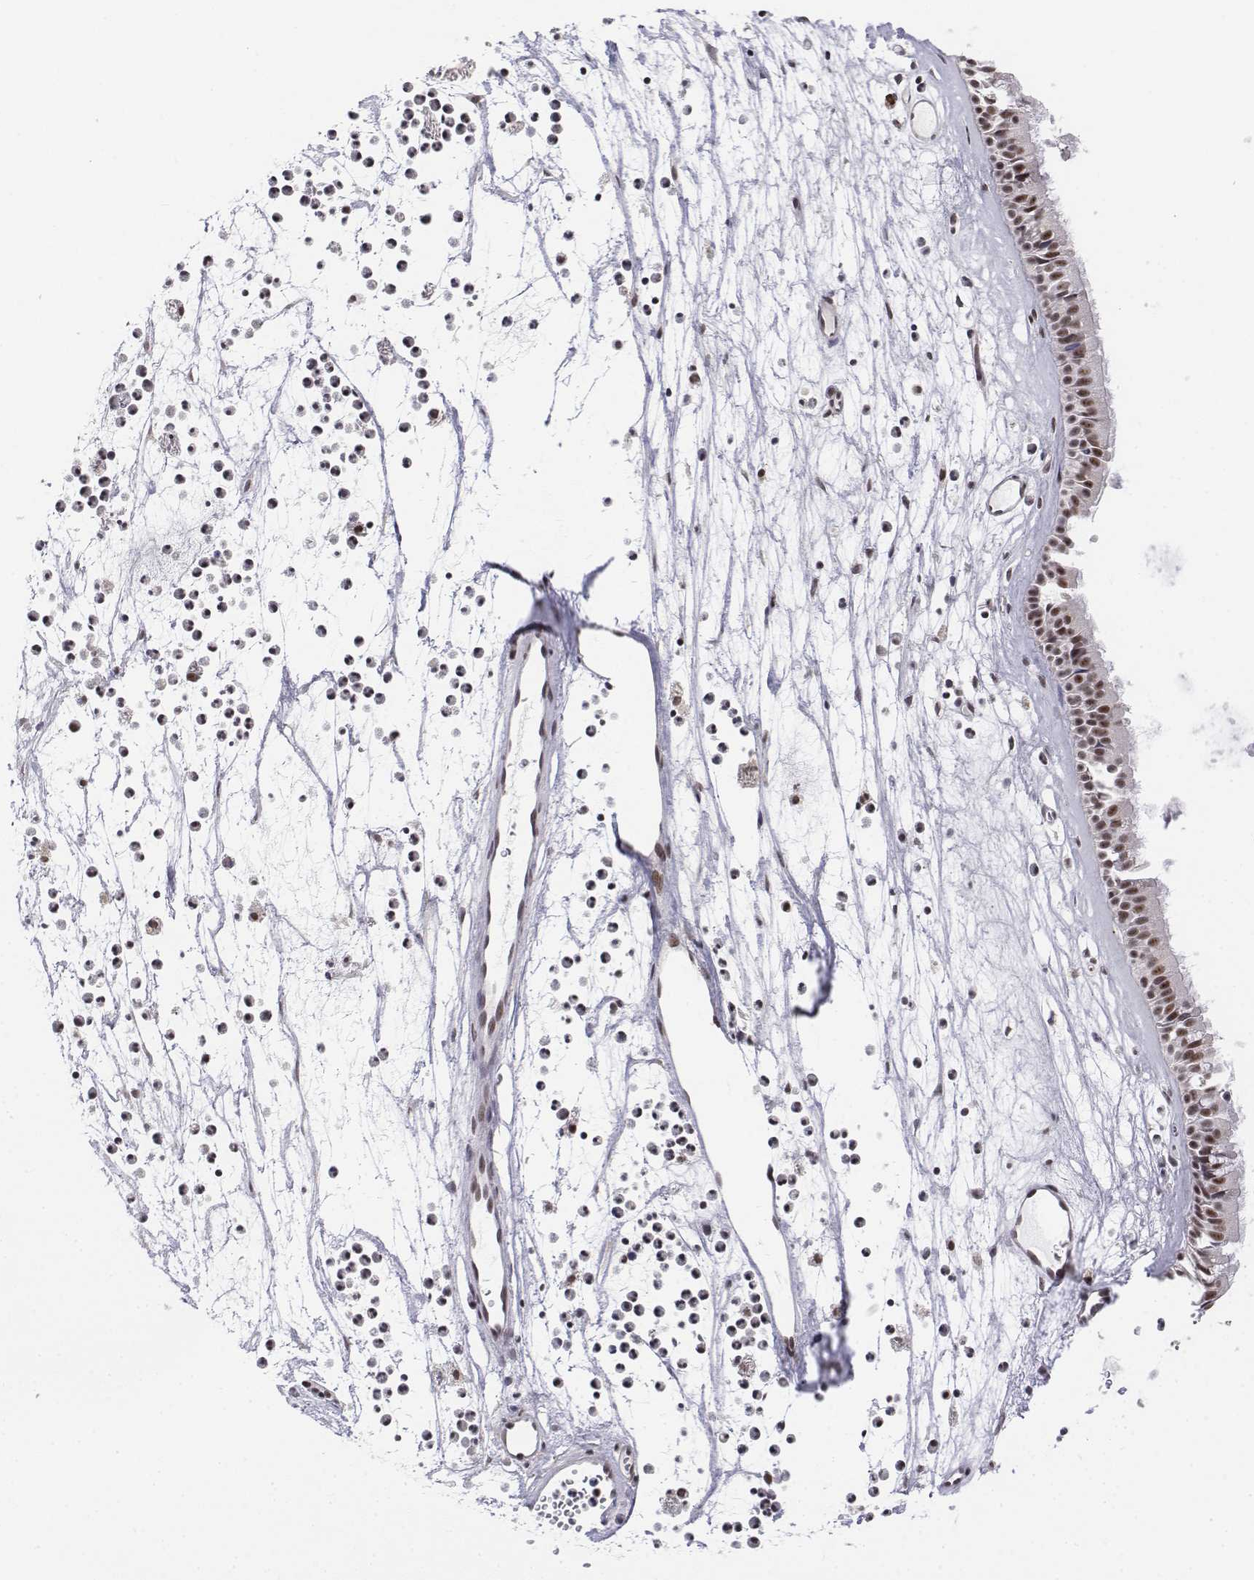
{"staining": {"intensity": "strong", "quantity": ">75%", "location": "nuclear"}, "tissue": "nasopharynx", "cell_type": "Respiratory epithelial cells", "image_type": "normal", "snomed": [{"axis": "morphology", "description": "Normal tissue, NOS"}, {"axis": "topography", "description": "Nasopharynx"}], "caption": "Normal nasopharynx demonstrates strong nuclear staining in about >75% of respiratory epithelial cells, visualized by immunohistochemistry.", "gene": "SETD1A", "patient": {"sex": "female", "age": 52}}